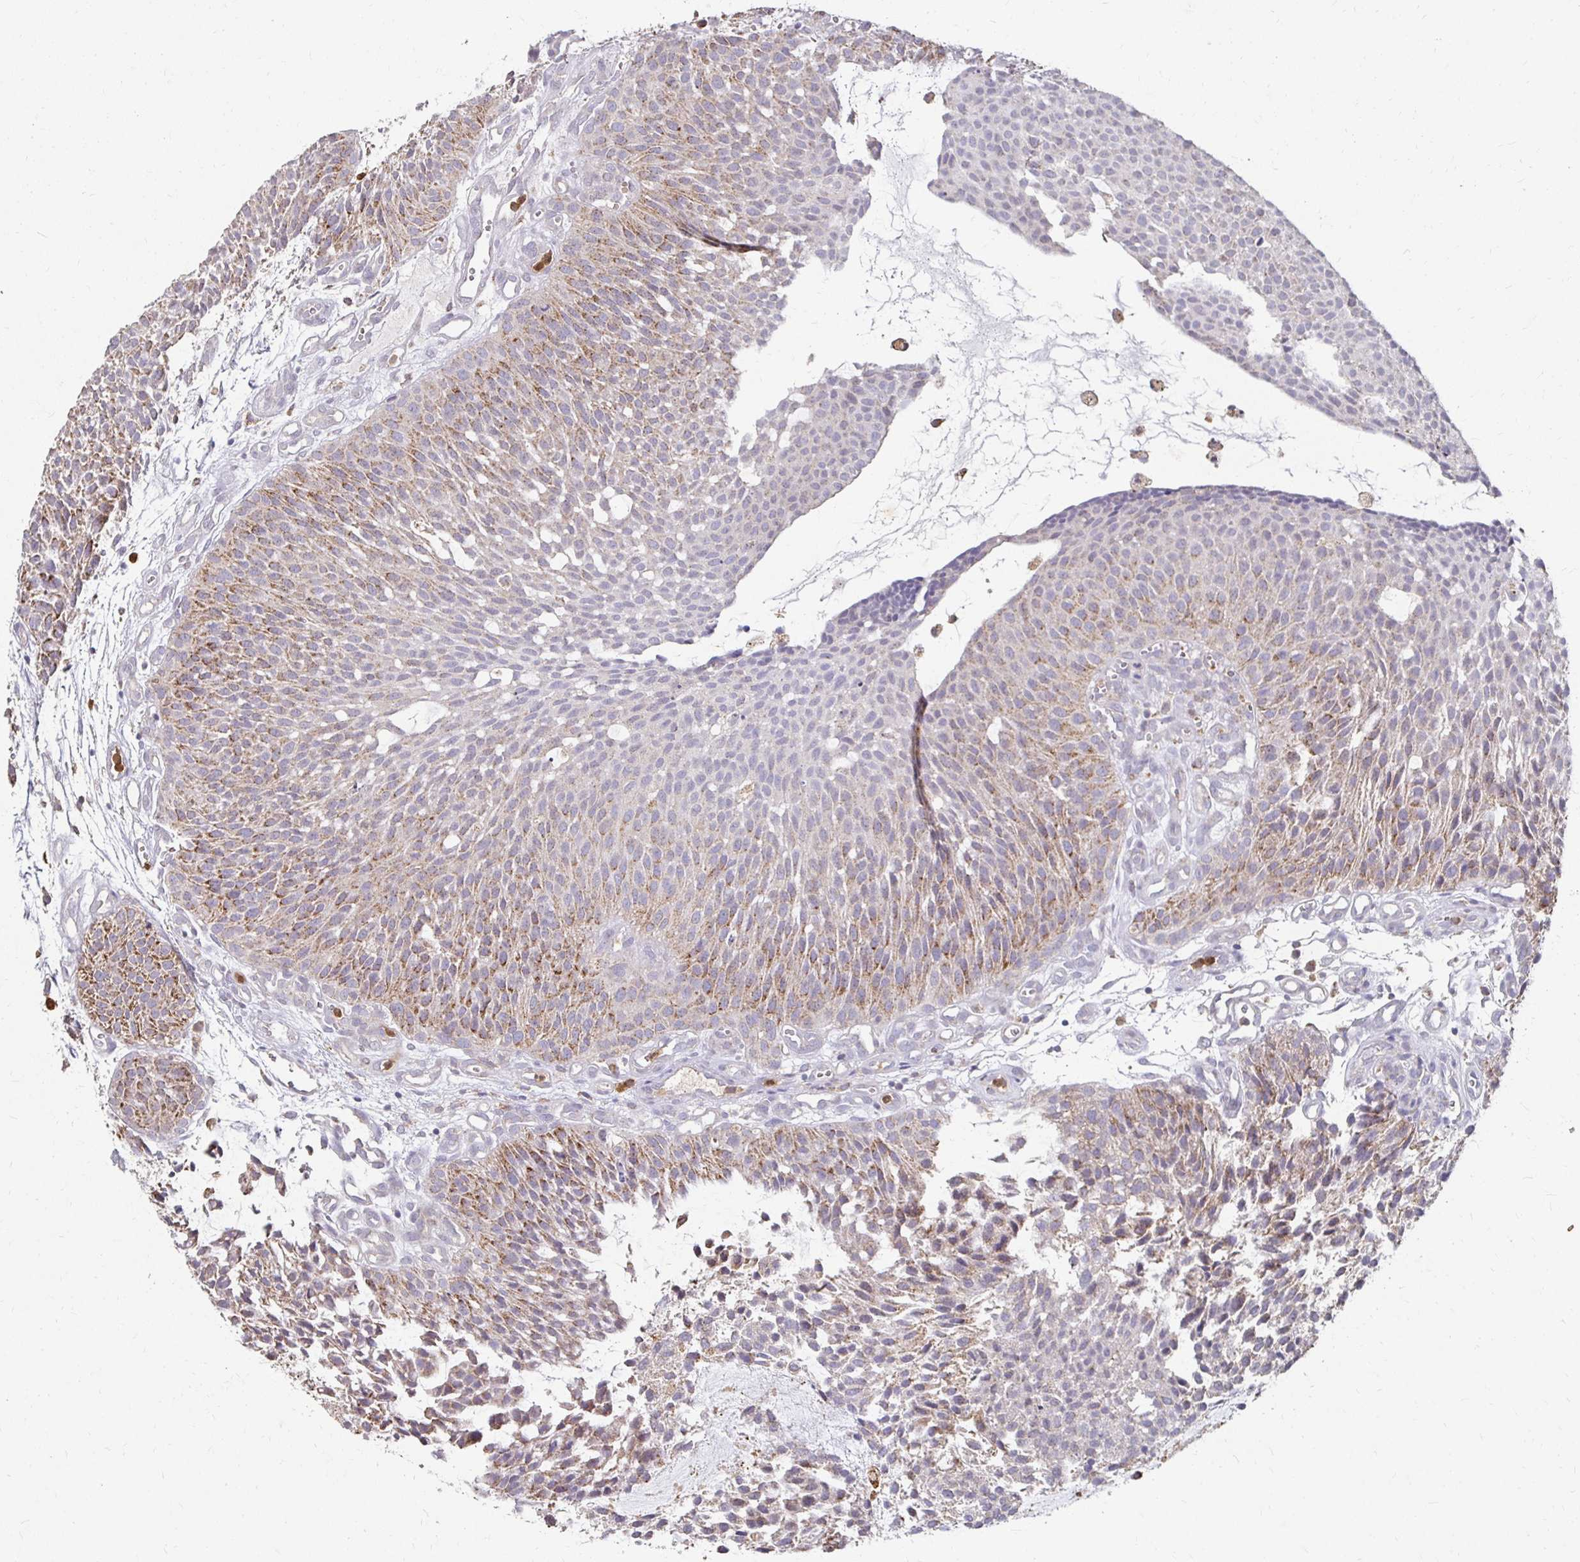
{"staining": {"intensity": "moderate", "quantity": "25%-75%", "location": "cytoplasmic/membranous"}, "tissue": "urothelial cancer", "cell_type": "Tumor cells", "image_type": "cancer", "snomed": [{"axis": "morphology", "description": "Urothelial carcinoma, NOS"}, {"axis": "topography", "description": "Urinary bladder"}], "caption": "An image showing moderate cytoplasmic/membranous positivity in approximately 25%-75% of tumor cells in urothelial cancer, as visualized by brown immunohistochemical staining.", "gene": "GK2", "patient": {"sex": "male", "age": 84}}